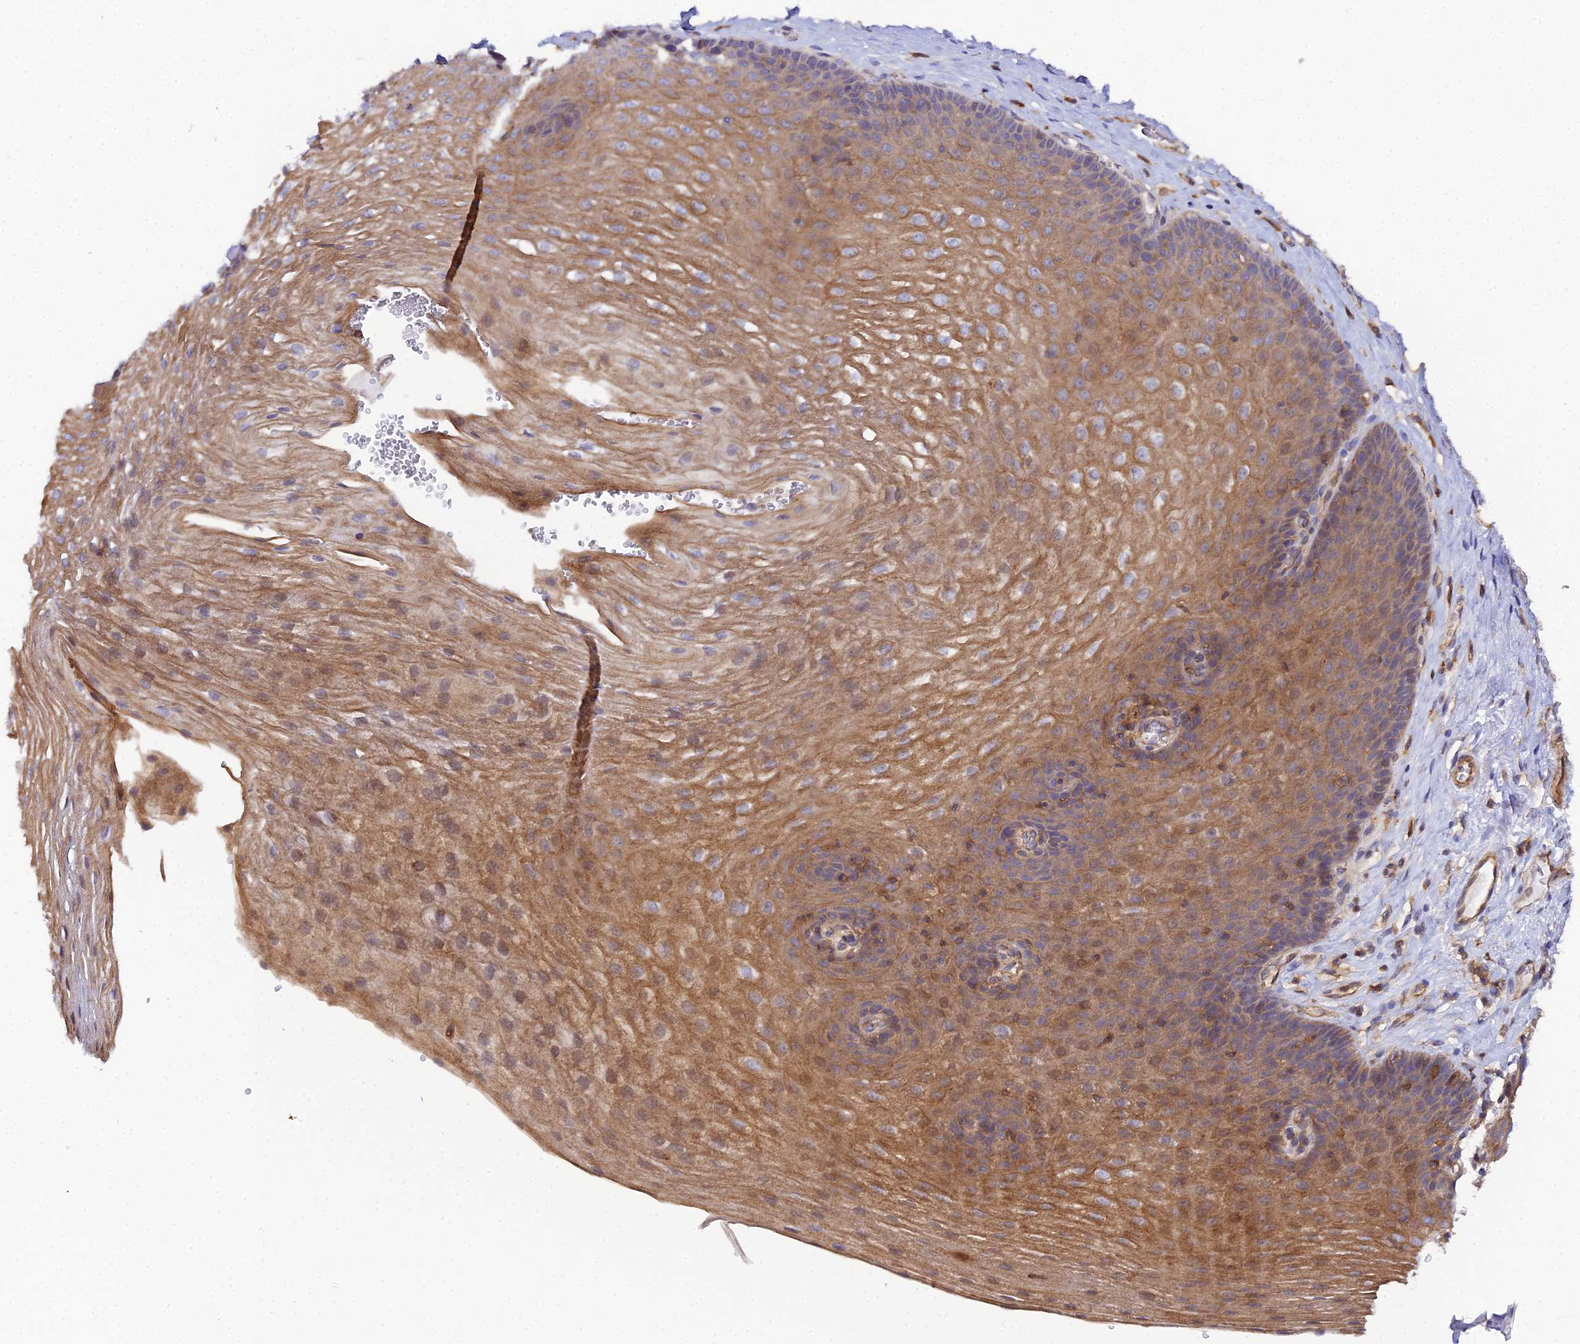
{"staining": {"intensity": "moderate", "quantity": ">75%", "location": "cytoplasmic/membranous"}, "tissue": "esophagus", "cell_type": "Squamous epithelial cells", "image_type": "normal", "snomed": [{"axis": "morphology", "description": "Normal tissue, NOS"}, {"axis": "topography", "description": "Esophagus"}], "caption": "A brown stain shows moderate cytoplasmic/membranous staining of a protein in squamous epithelial cells of normal esophagus.", "gene": "GNG5B", "patient": {"sex": "female", "age": 66}}